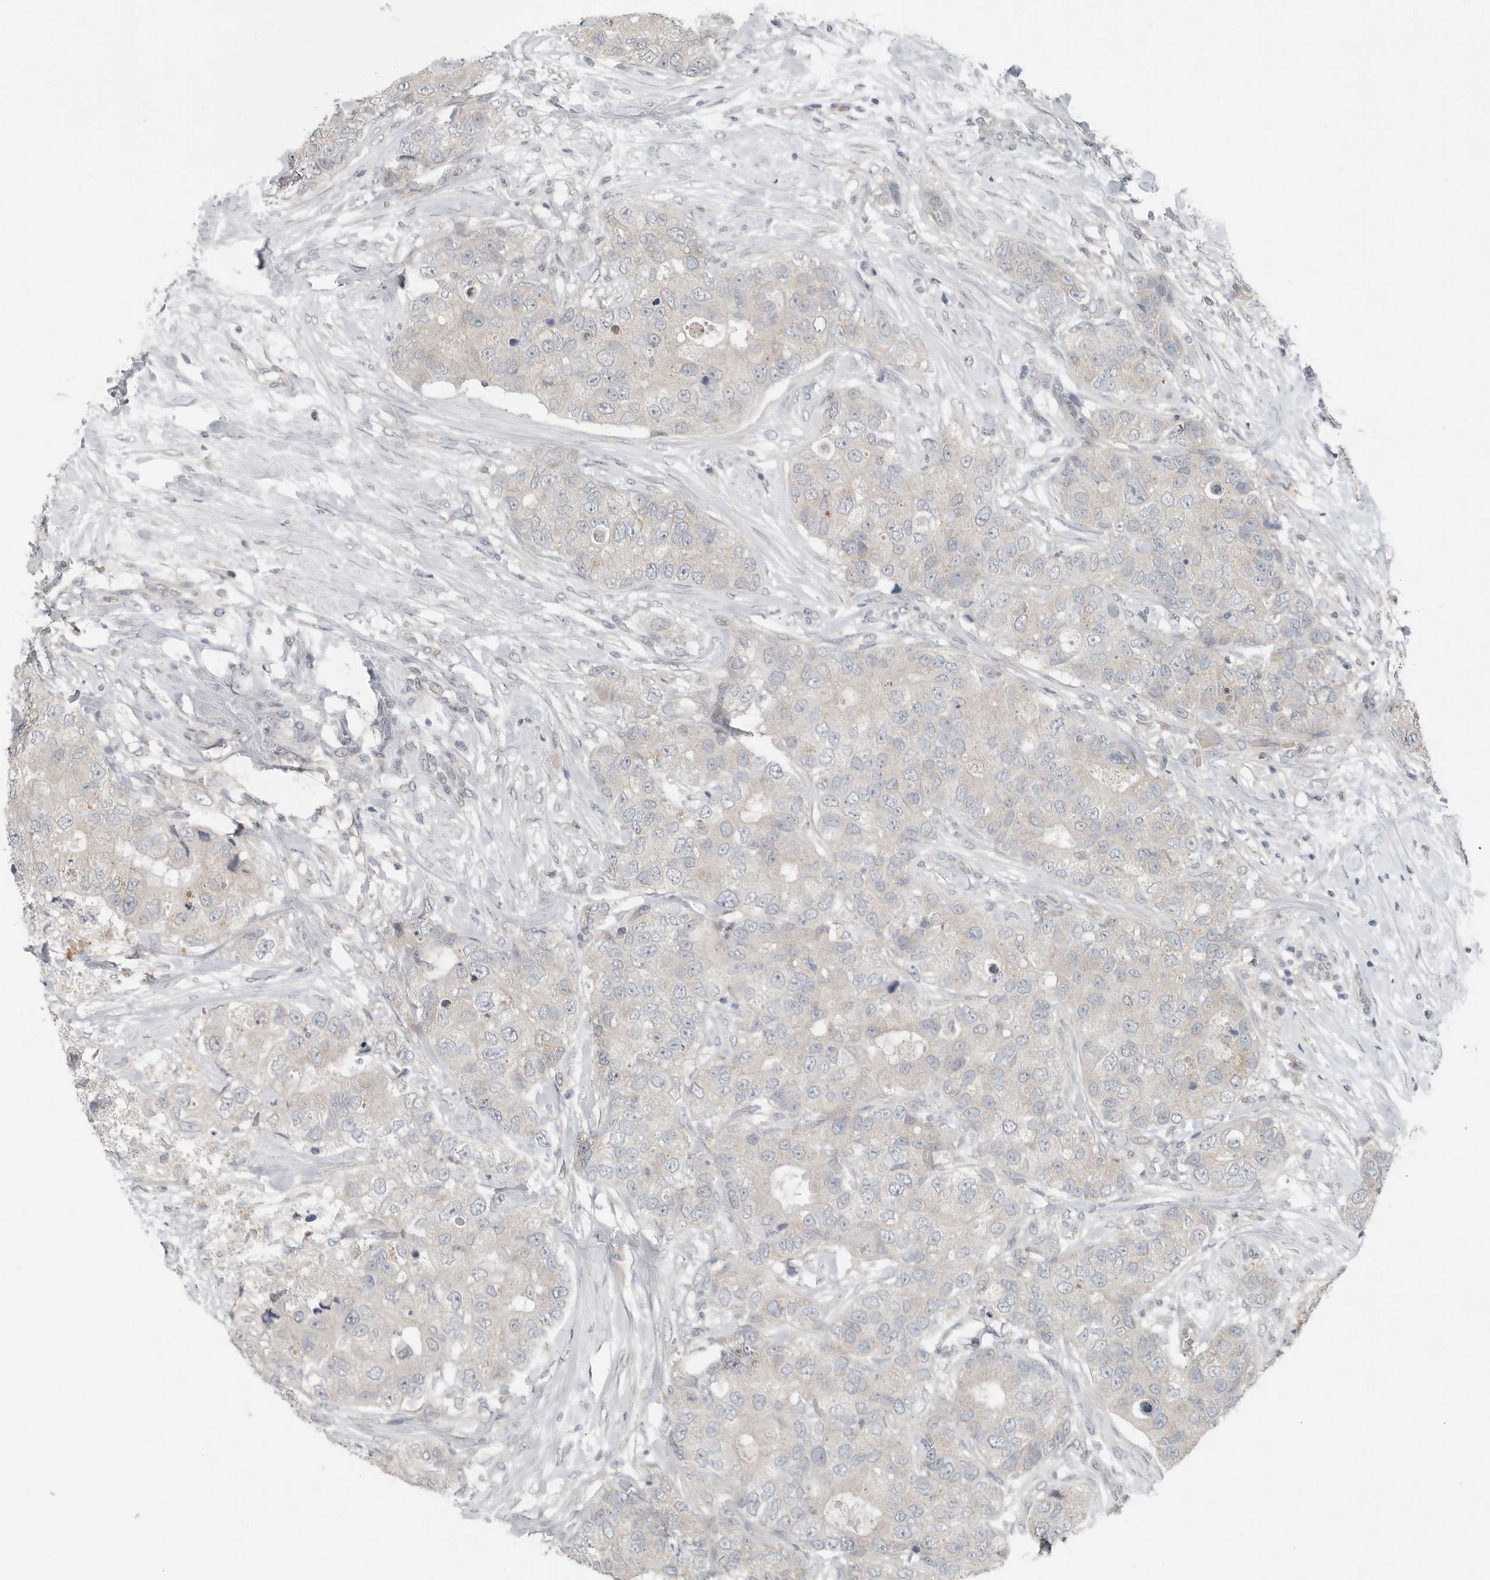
{"staining": {"intensity": "negative", "quantity": "none", "location": "none"}, "tissue": "breast cancer", "cell_type": "Tumor cells", "image_type": "cancer", "snomed": [{"axis": "morphology", "description": "Duct carcinoma"}, {"axis": "topography", "description": "Breast"}], "caption": "Immunohistochemistry histopathology image of breast intraductal carcinoma stained for a protein (brown), which demonstrates no expression in tumor cells.", "gene": "FCRLB", "patient": {"sex": "female", "age": 62}}